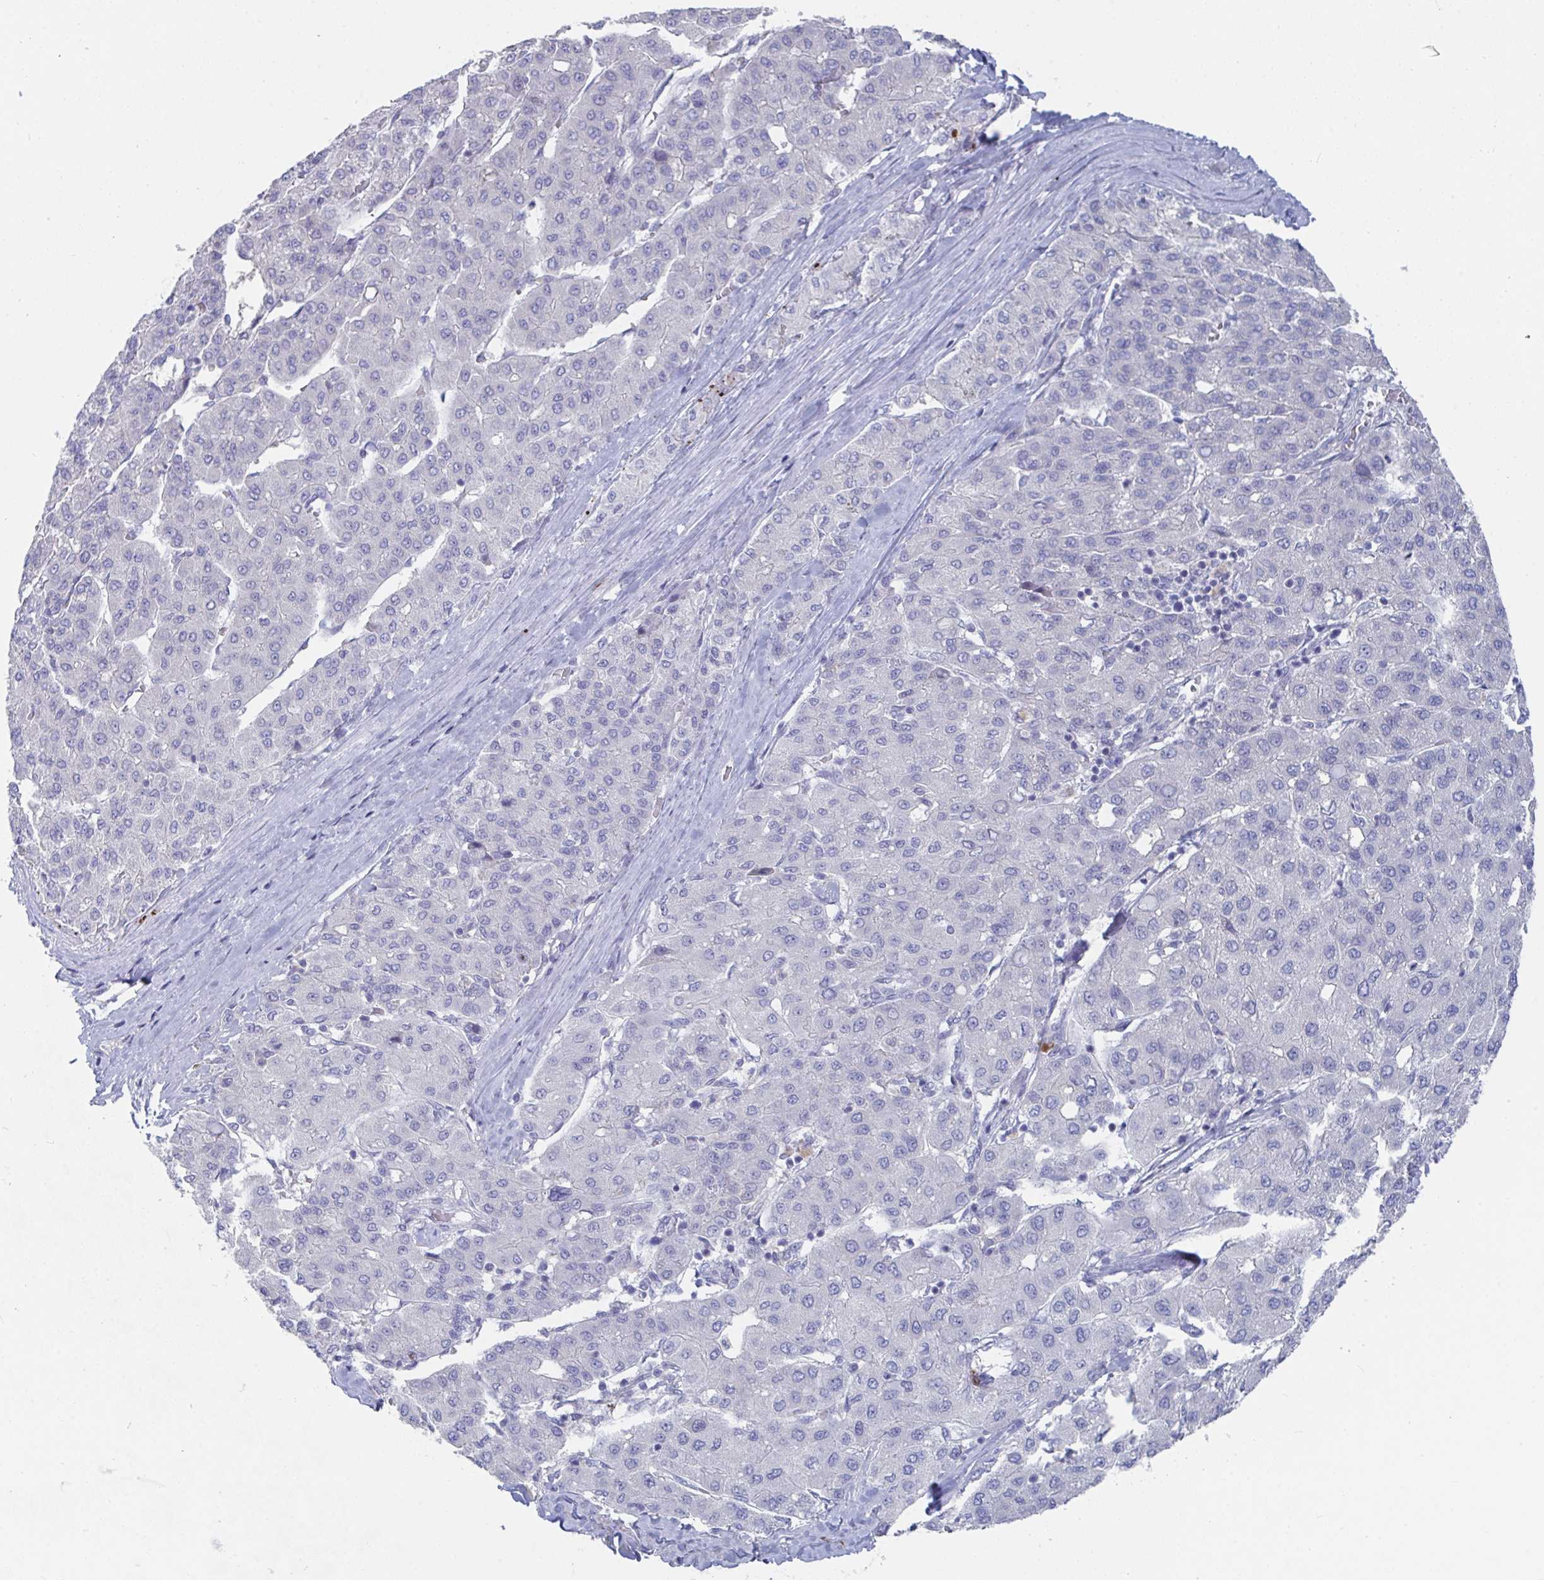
{"staining": {"intensity": "negative", "quantity": "none", "location": "none"}, "tissue": "liver cancer", "cell_type": "Tumor cells", "image_type": "cancer", "snomed": [{"axis": "morphology", "description": "Carcinoma, Hepatocellular, NOS"}, {"axis": "topography", "description": "Liver"}], "caption": "The IHC photomicrograph has no significant expression in tumor cells of hepatocellular carcinoma (liver) tissue.", "gene": "KCNK5", "patient": {"sex": "male", "age": 65}}